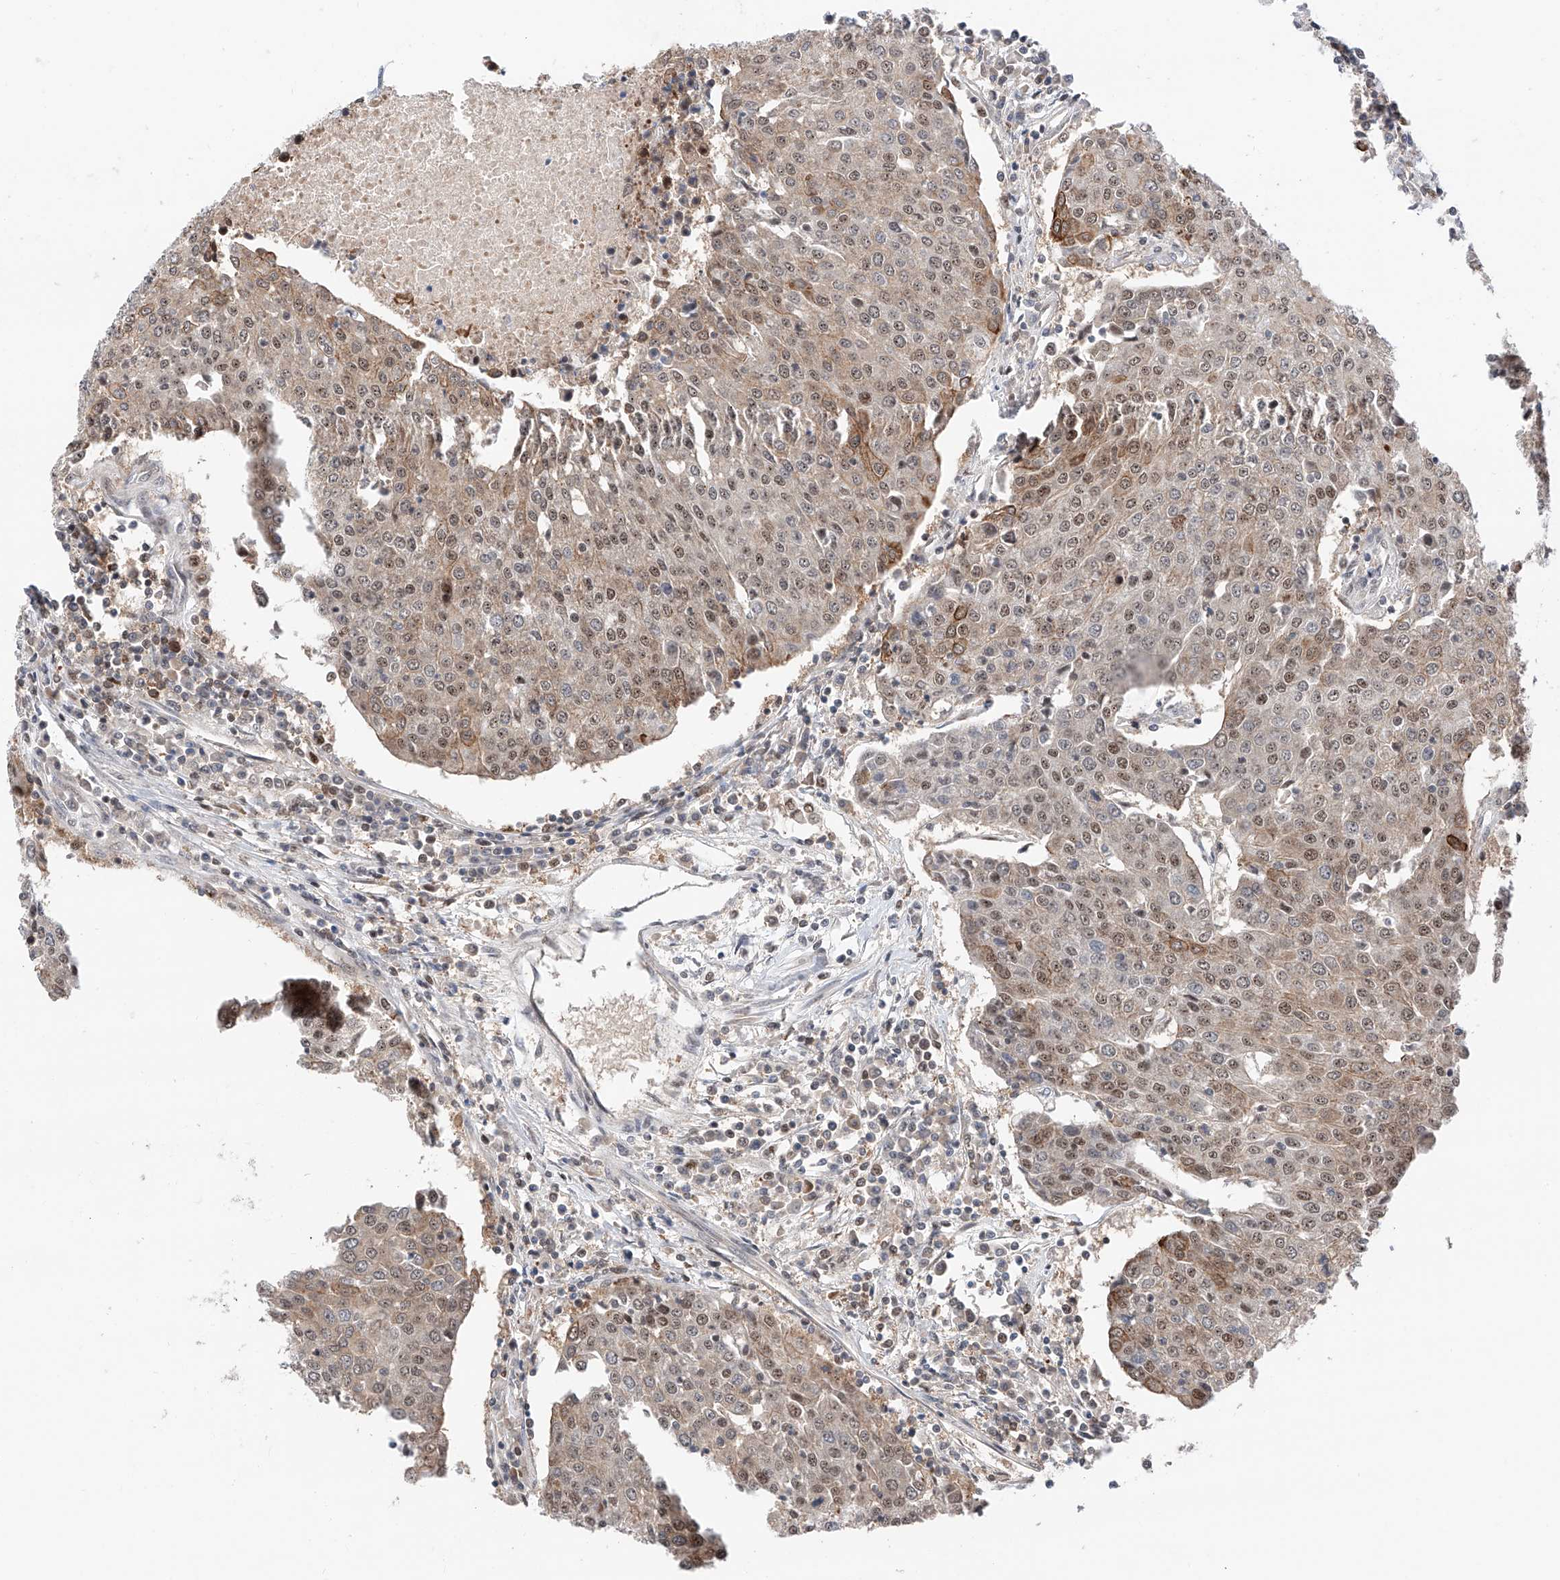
{"staining": {"intensity": "moderate", "quantity": ">75%", "location": "cytoplasmic/membranous,nuclear"}, "tissue": "urothelial cancer", "cell_type": "Tumor cells", "image_type": "cancer", "snomed": [{"axis": "morphology", "description": "Urothelial carcinoma, High grade"}, {"axis": "topography", "description": "Urinary bladder"}], "caption": "Brown immunohistochemical staining in urothelial cancer demonstrates moderate cytoplasmic/membranous and nuclear expression in about >75% of tumor cells.", "gene": "SNRNP200", "patient": {"sex": "female", "age": 85}}